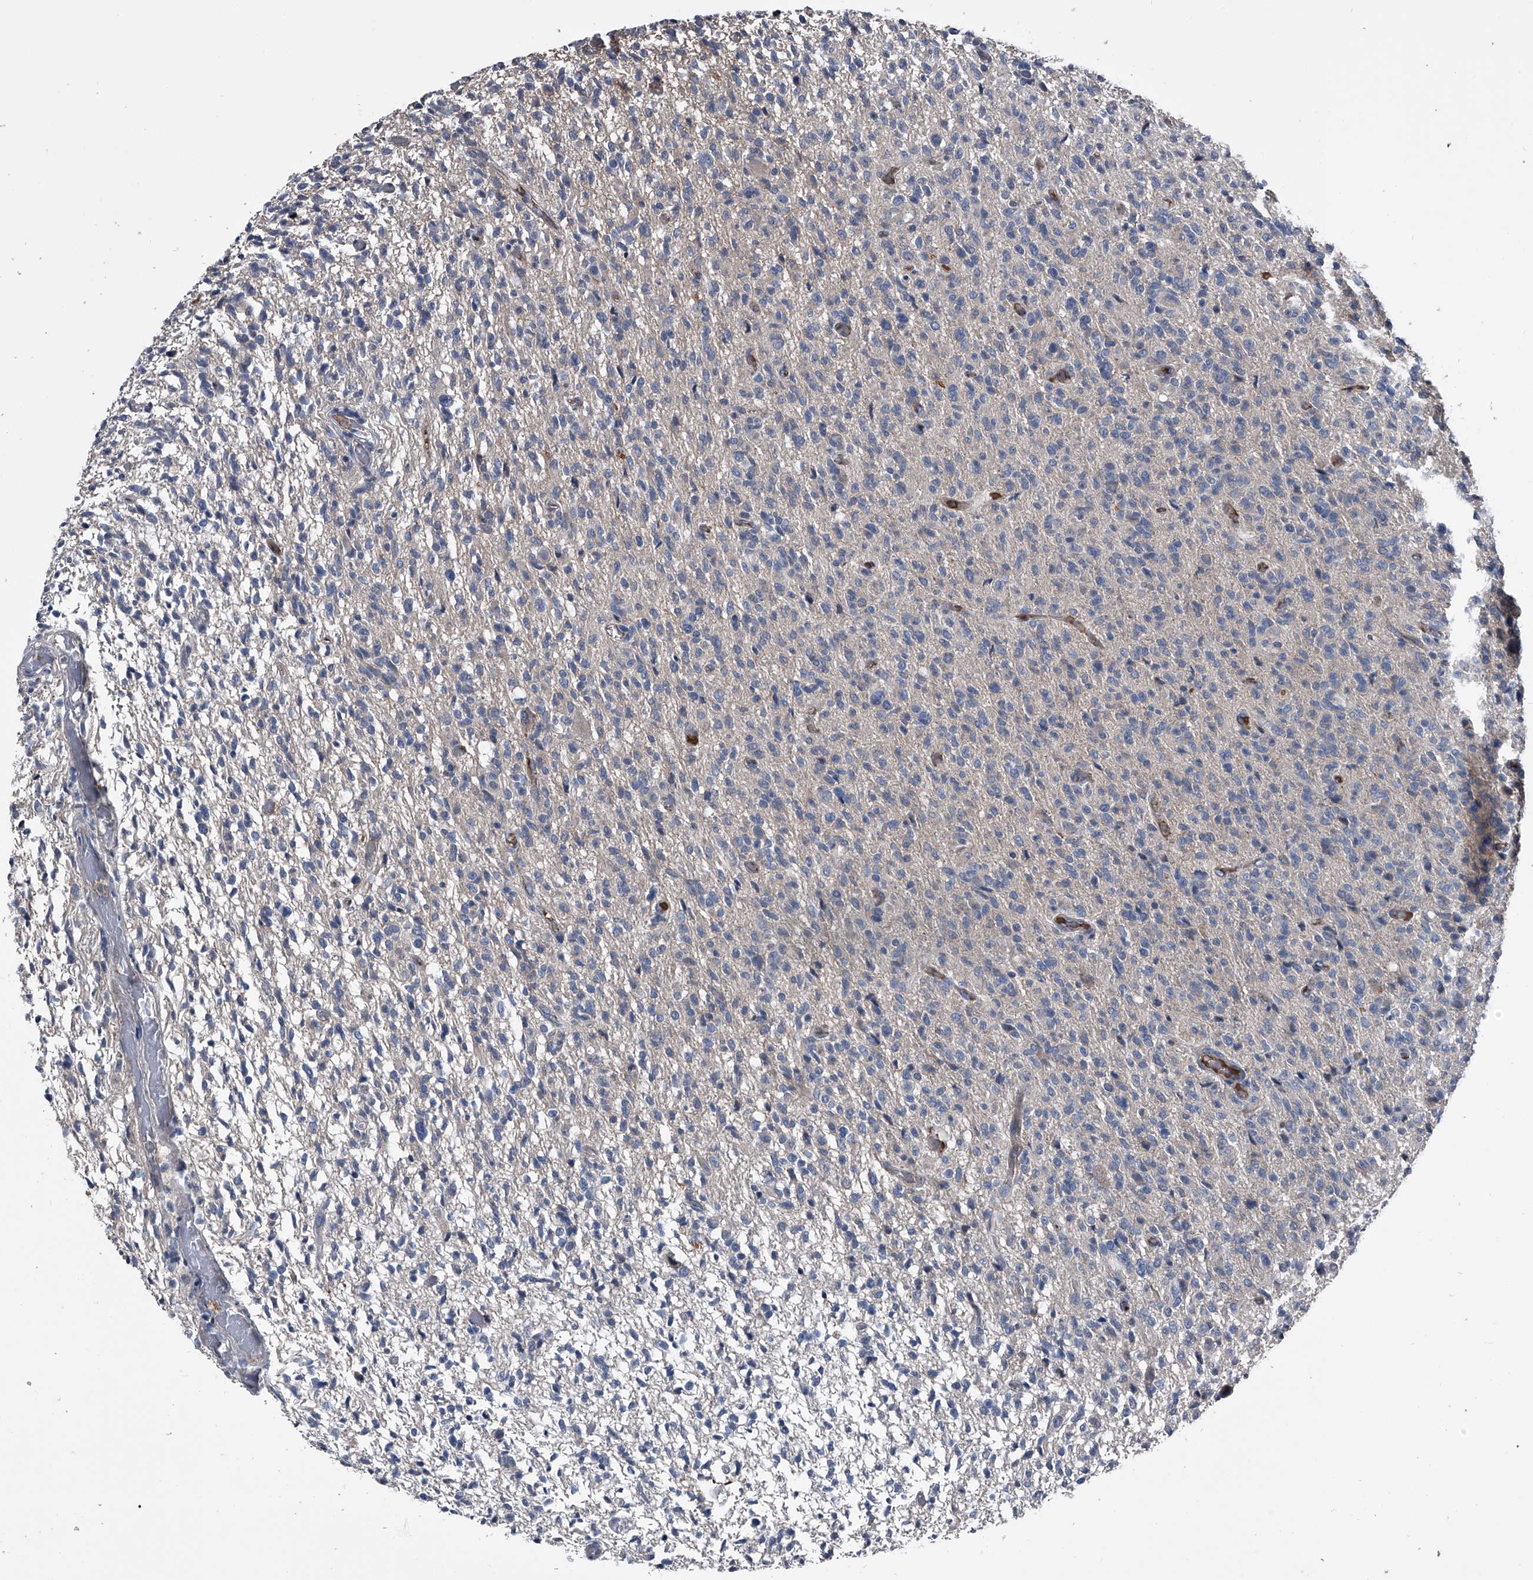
{"staining": {"intensity": "negative", "quantity": "none", "location": "none"}, "tissue": "glioma", "cell_type": "Tumor cells", "image_type": "cancer", "snomed": [{"axis": "morphology", "description": "Glioma, malignant, High grade"}, {"axis": "topography", "description": "Brain"}], "caption": "Immunohistochemical staining of high-grade glioma (malignant) shows no significant positivity in tumor cells.", "gene": "KIF13A", "patient": {"sex": "female", "age": 57}}